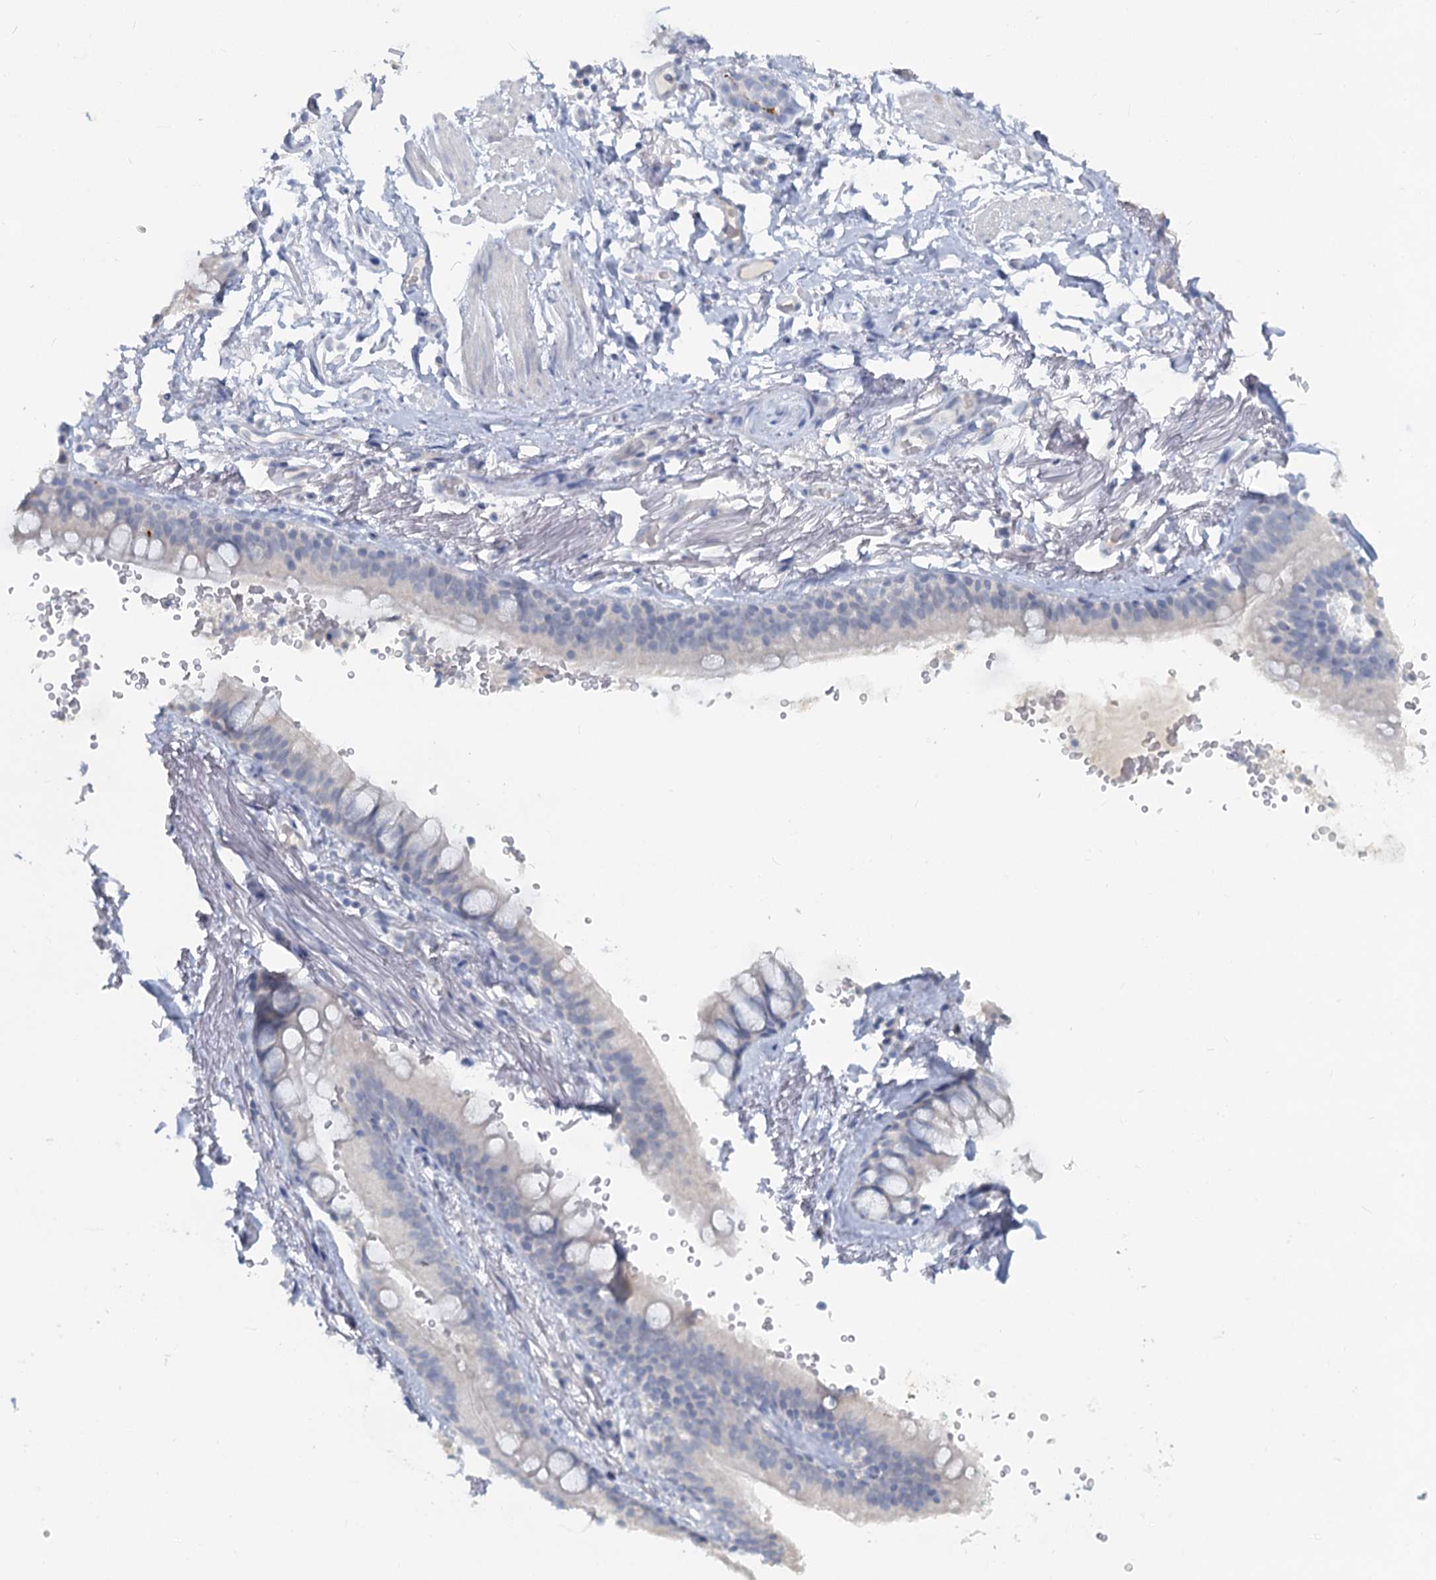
{"staining": {"intensity": "negative", "quantity": "none", "location": "none"}, "tissue": "adipose tissue", "cell_type": "Adipocytes", "image_type": "normal", "snomed": [{"axis": "morphology", "description": "Normal tissue, NOS"}, {"axis": "topography", "description": "Lymph node"}, {"axis": "topography", "description": "Bronchus"}], "caption": "Immunohistochemical staining of normal adipose tissue displays no significant staining in adipocytes.", "gene": "CHGA", "patient": {"sex": "male", "age": 63}}